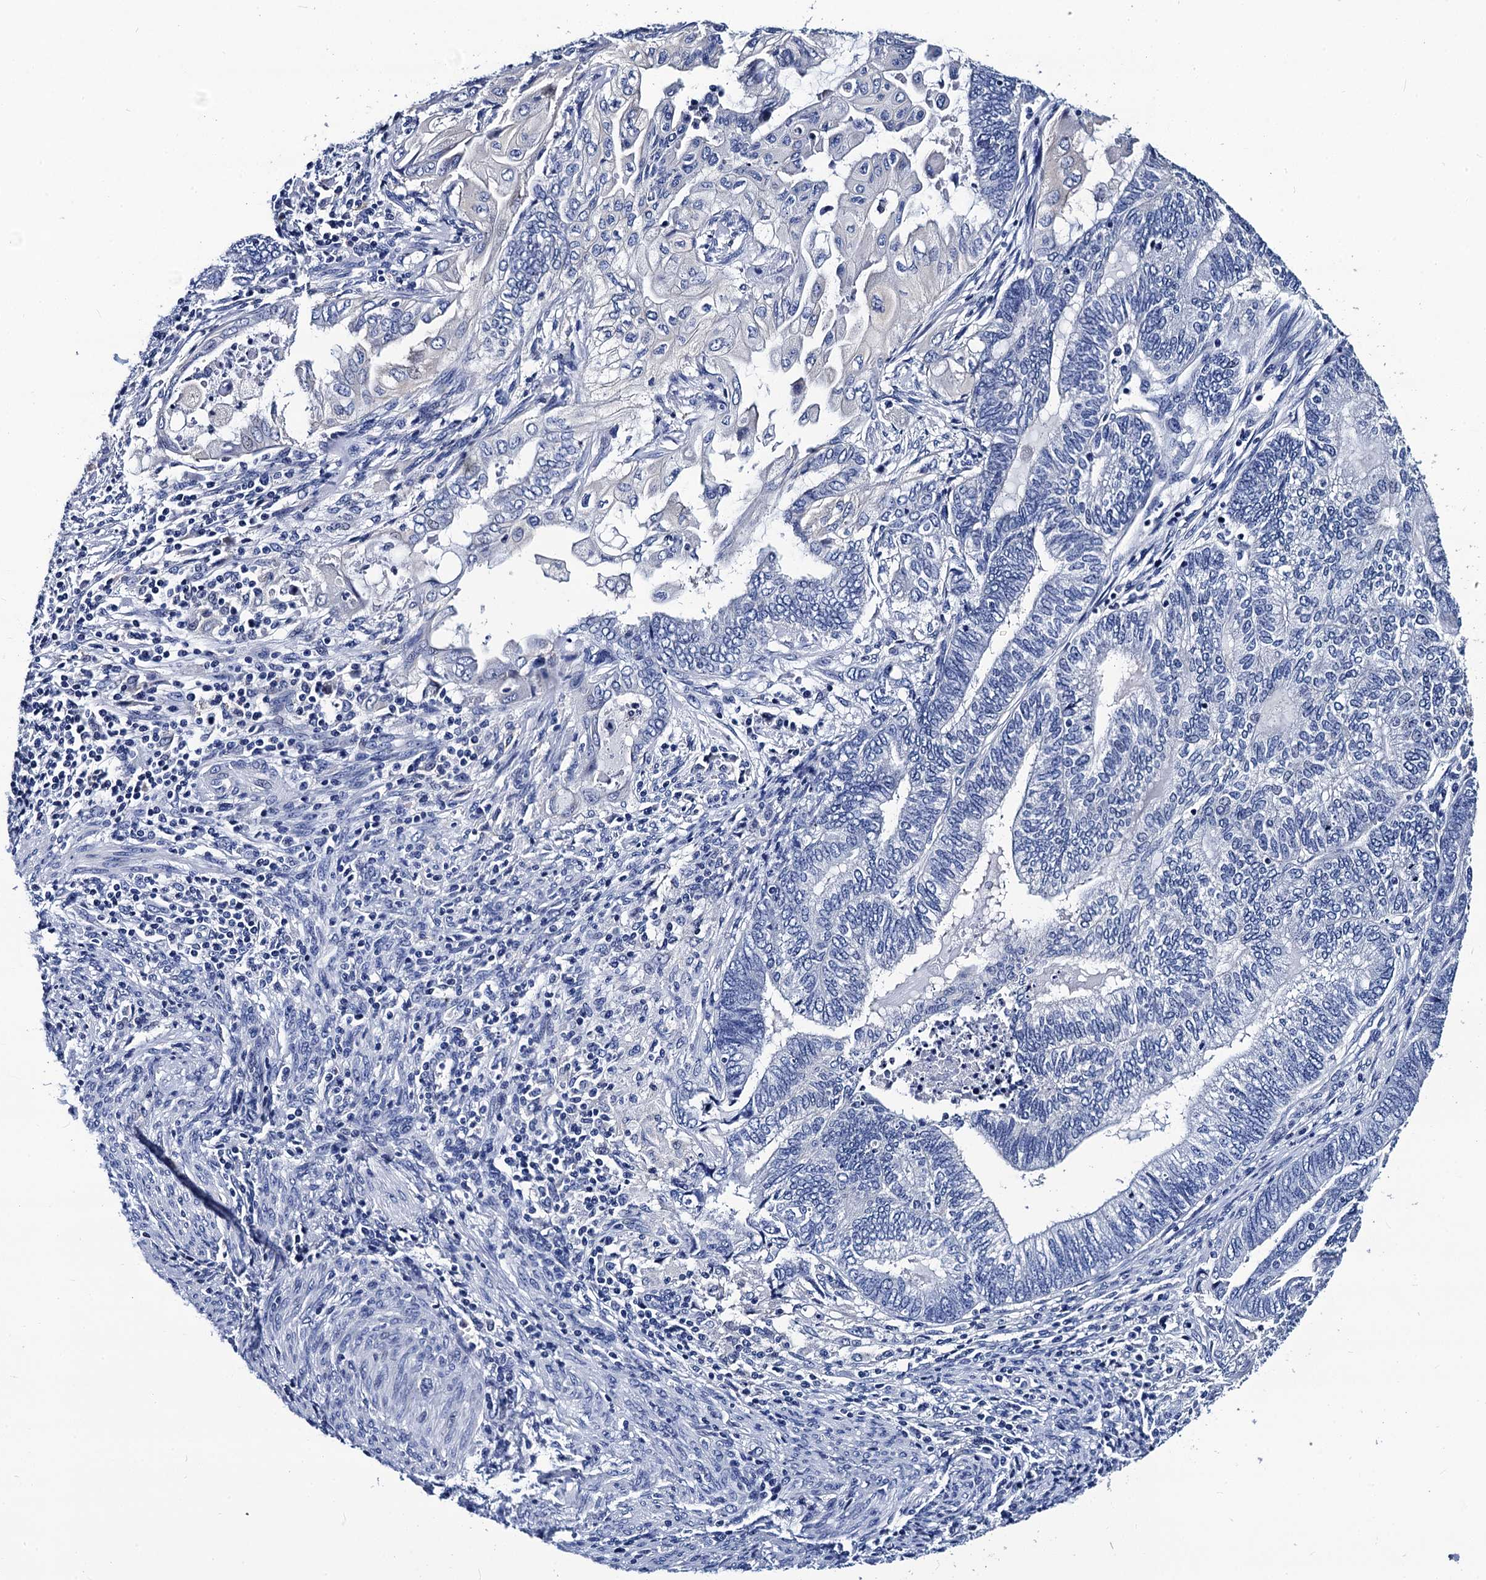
{"staining": {"intensity": "negative", "quantity": "none", "location": "none"}, "tissue": "endometrial cancer", "cell_type": "Tumor cells", "image_type": "cancer", "snomed": [{"axis": "morphology", "description": "Adenocarcinoma, NOS"}, {"axis": "topography", "description": "Uterus"}, {"axis": "topography", "description": "Endometrium"}], "caption": "The micrograph demonstrates no significant positivity in tumor cells of endometrial cancer. (DAB immunohistochemistry (IHC) with hematoxylin counter stain).", "gene": "LRRC30", "patient": {"sex": "female", "age": 70}}